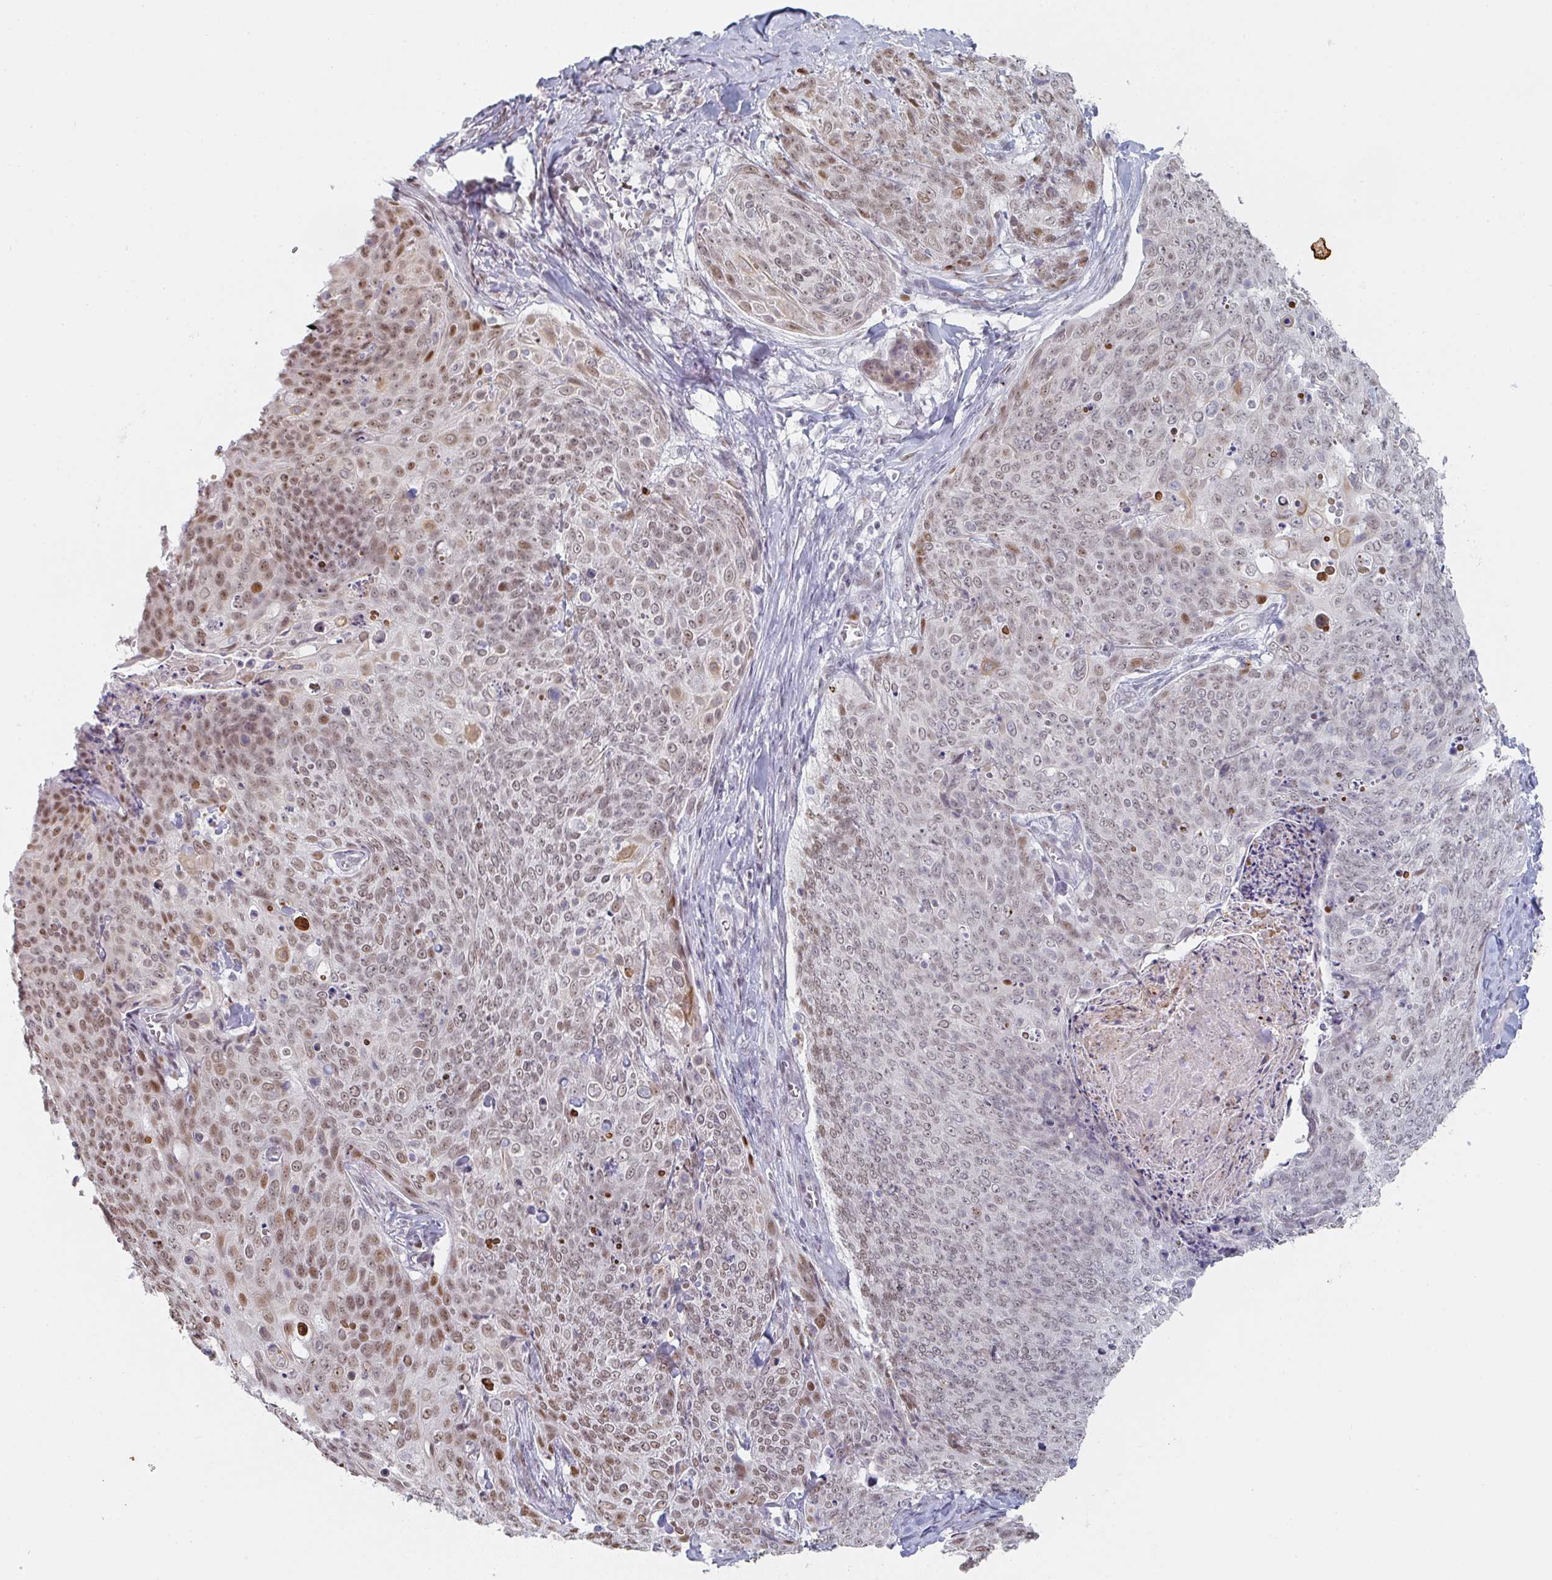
{"staining": {"intensity": "moderate", "quantity": "25%-75%", "location": "nuclear"}, "tissue": "skin cancer", "cell_type": "Tumor cells", "image_type": "cancer", "snomed": [{"axis": "morphology", "description": "Squamous cell carcinoma, NOS"}, {"axis": "topography", "description": "Skin"}, {"axis": "topography", "description": "Vulva"}], "caption": "The micrograph displays immunohistochemical staining of skin squamous cell carcinoma. There is moderate nuclear positivity is appreciated in about 25%-75% of tumor cells.", "gene": "POU2AF2", "patient": {"sex": "female", "age": 85}}